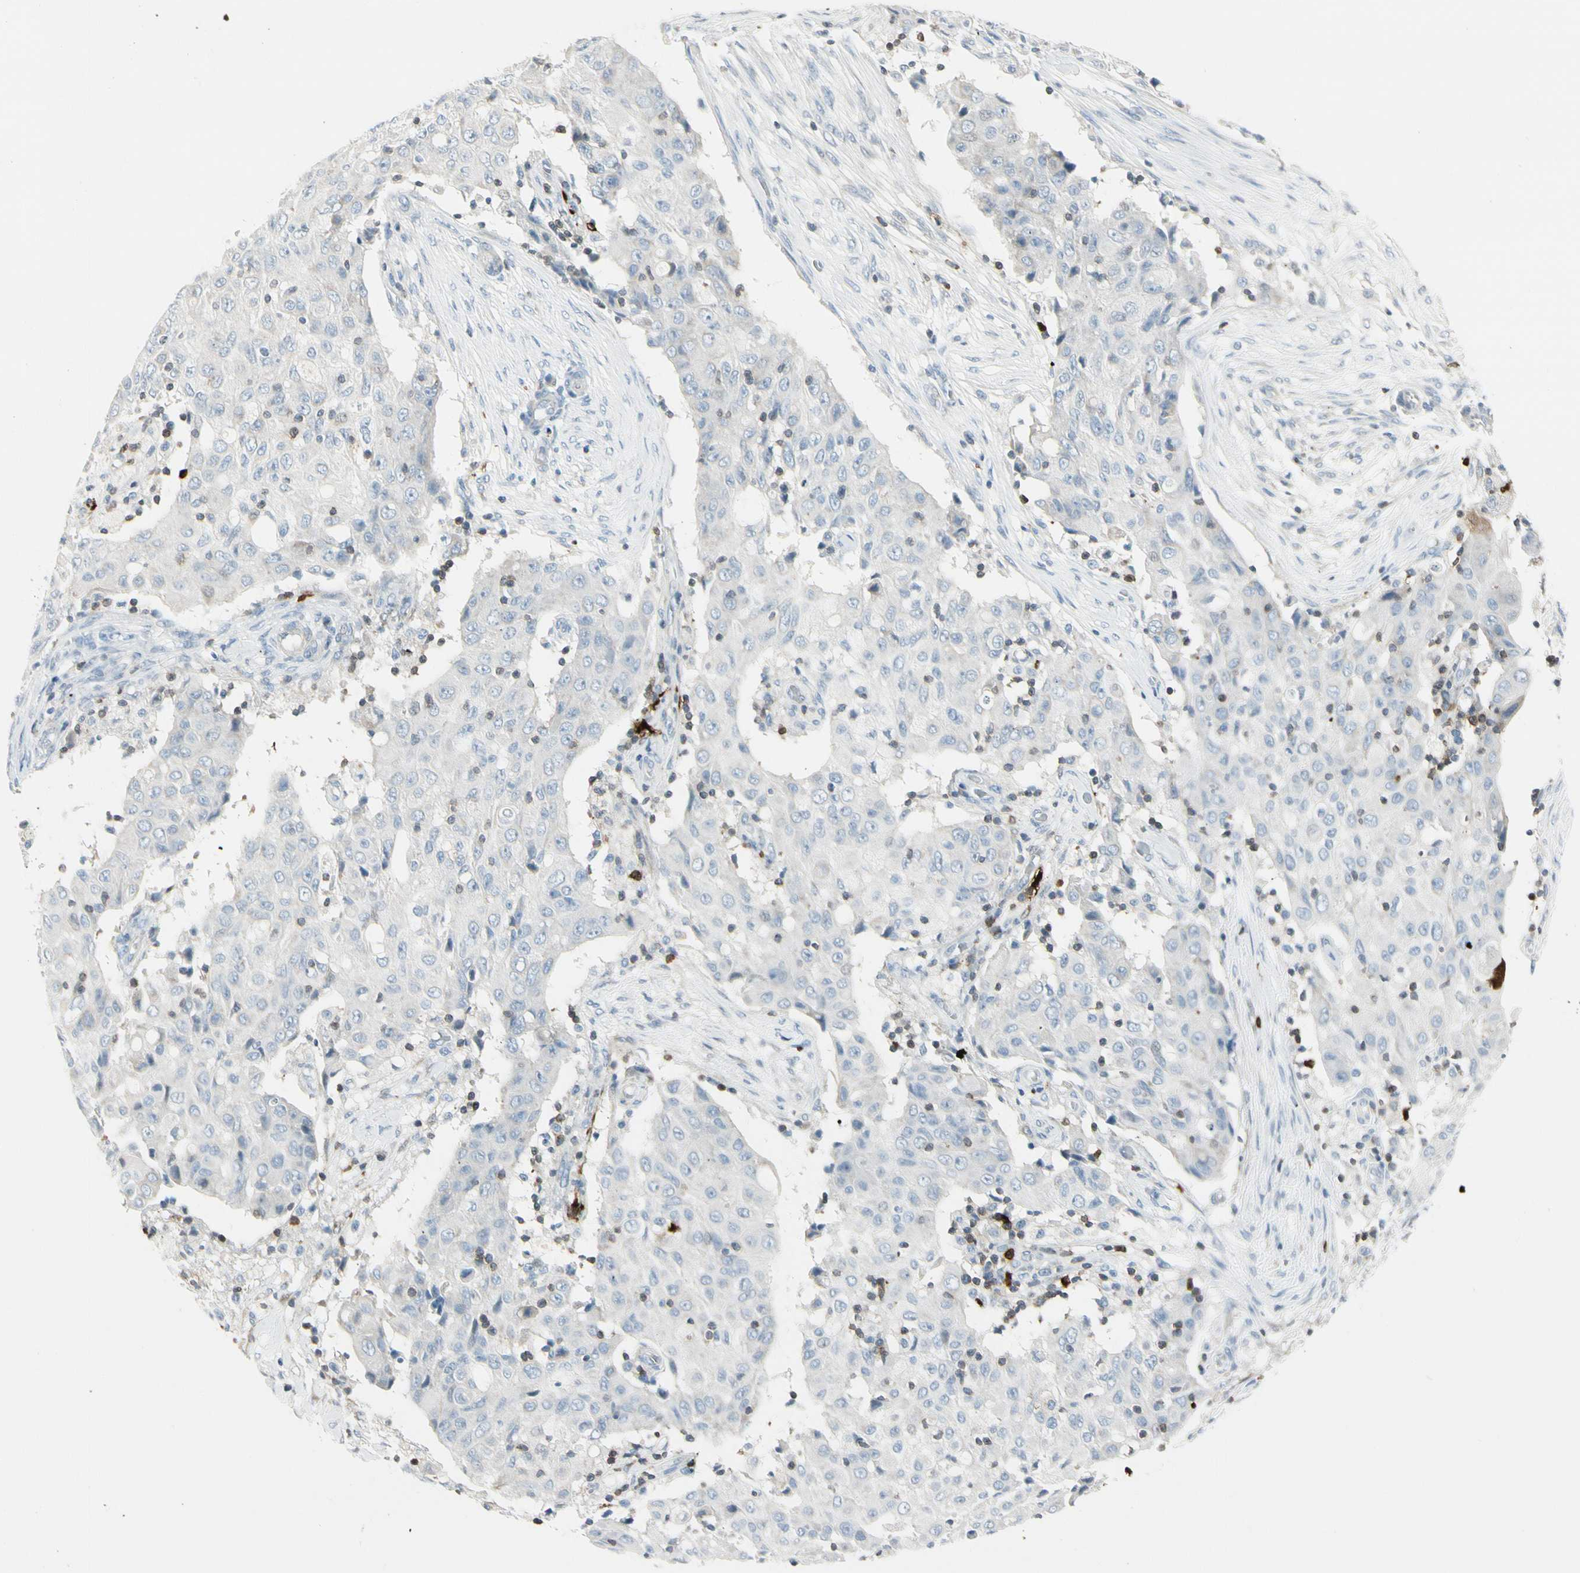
{"staining": {"intensity": "negative", "quantity": "none", "location": "none"}, "tissue": "ovarian cancer", "cell_type": "Tumor cells", "image_type": "cancer", "snomed": [{"axis": "morphology", "description": "Carcinoma, endometroid"}, {"axis": "topography", "description": "Ovary"}], "caption": "Tumor cells show no significant positivity in ovarian cancer (endometroid carcinoma). (Immunohistochemistry, brightfield microscopy, high magnification).", "gene": "TRAF1", "patient": {"sex": "female", "age": 42}}